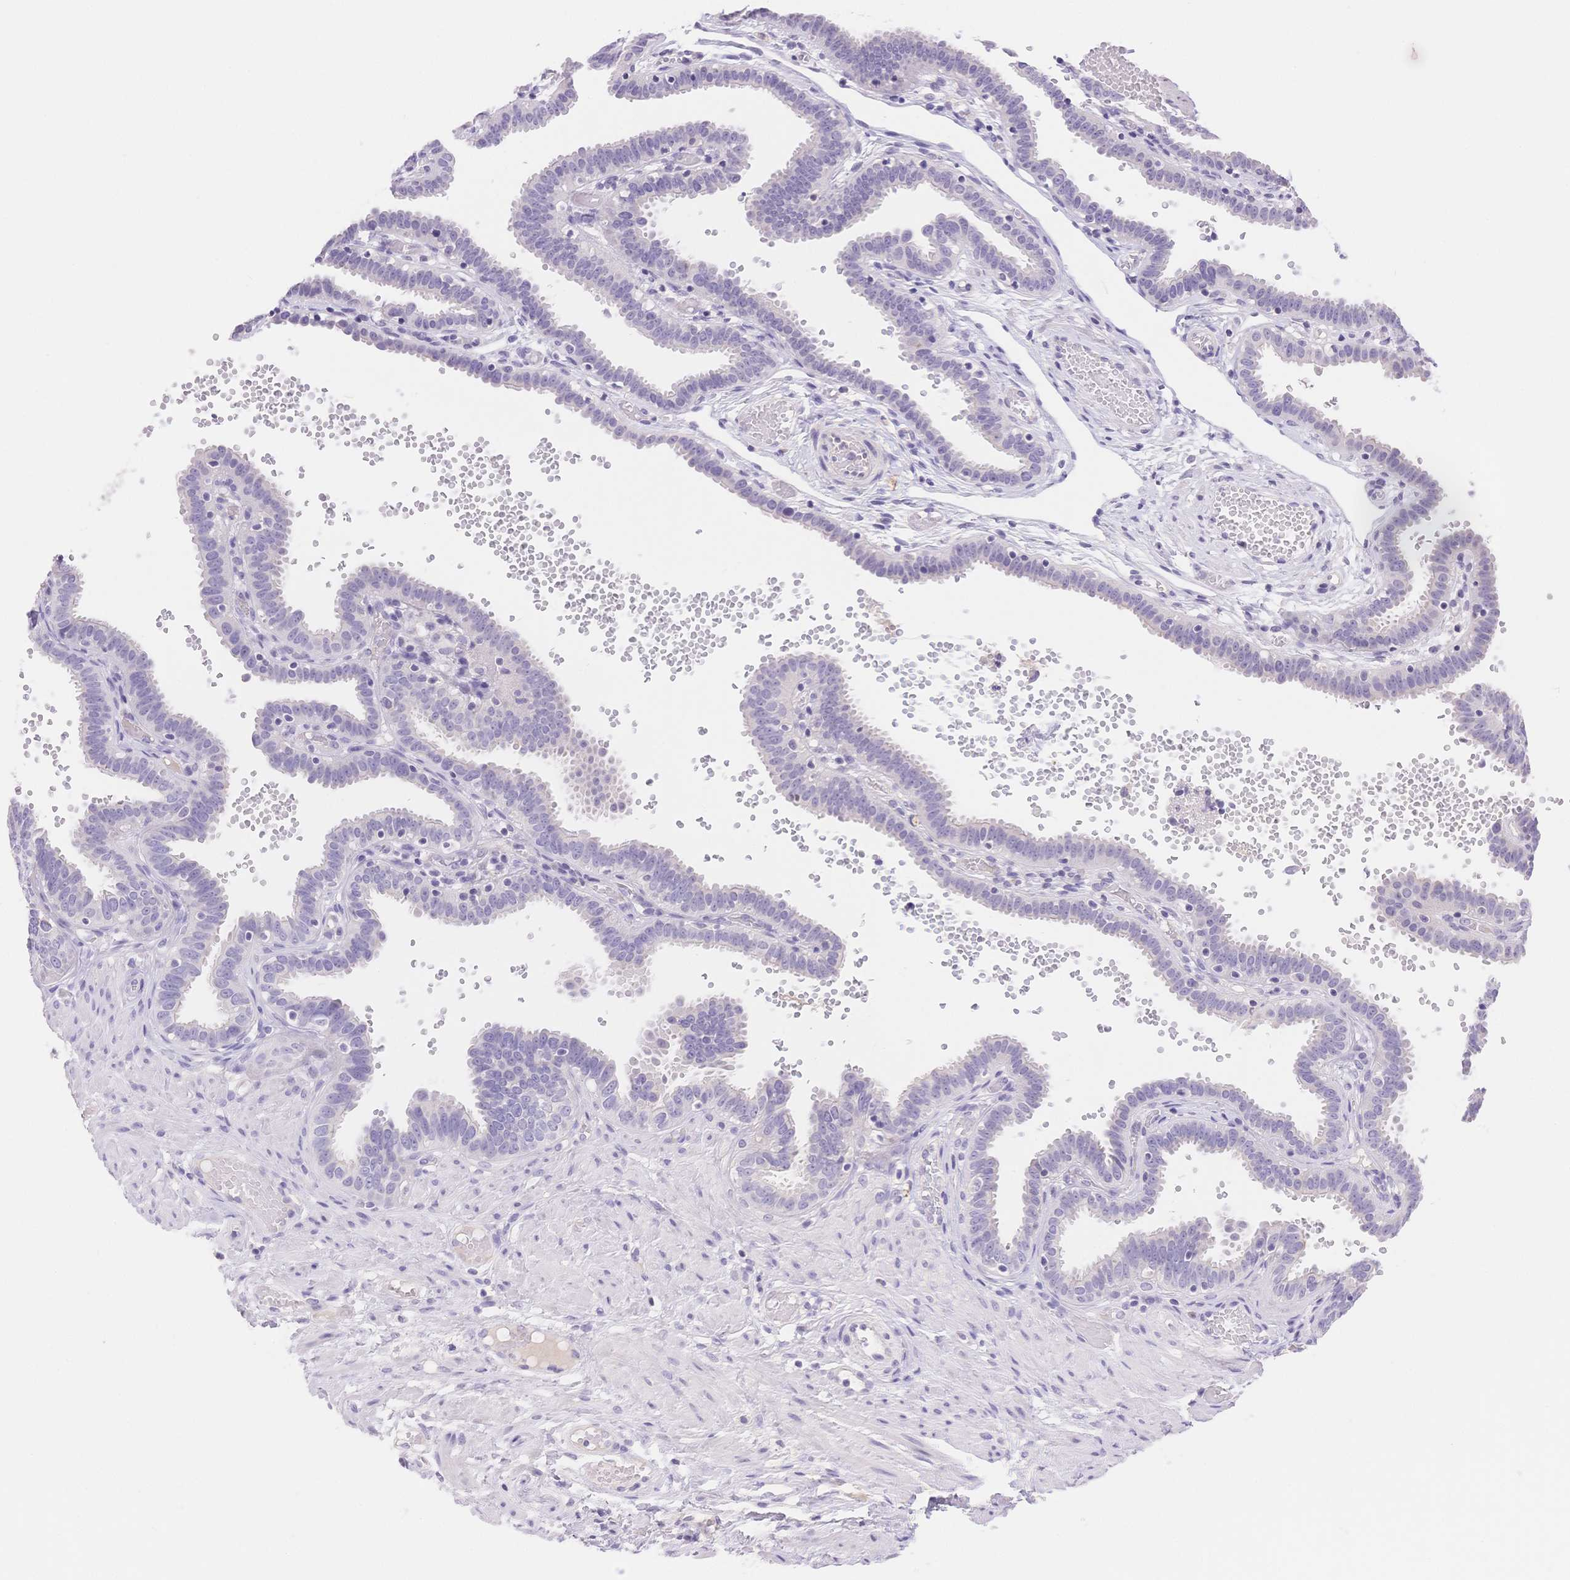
{"staining": {"intensity": "negative", "quantity": "none", "location": "none"}, "tissue": "fallopian tube", "cell_type": "Glandular cells", "image_type": "normal", "snomed": [{"axis": "morphology", "description": "Normal tissue, NOS"}, {"axis": "topography", "description": "Fallopian tube"}], "caption": "Normal fallopian tube was stained to show a protein in brown. There is no significant expression in glandular cells. Nuclei are stained in blue.", "gene": "MYOM1", "patient": {"sex": "female", "age": 37}}